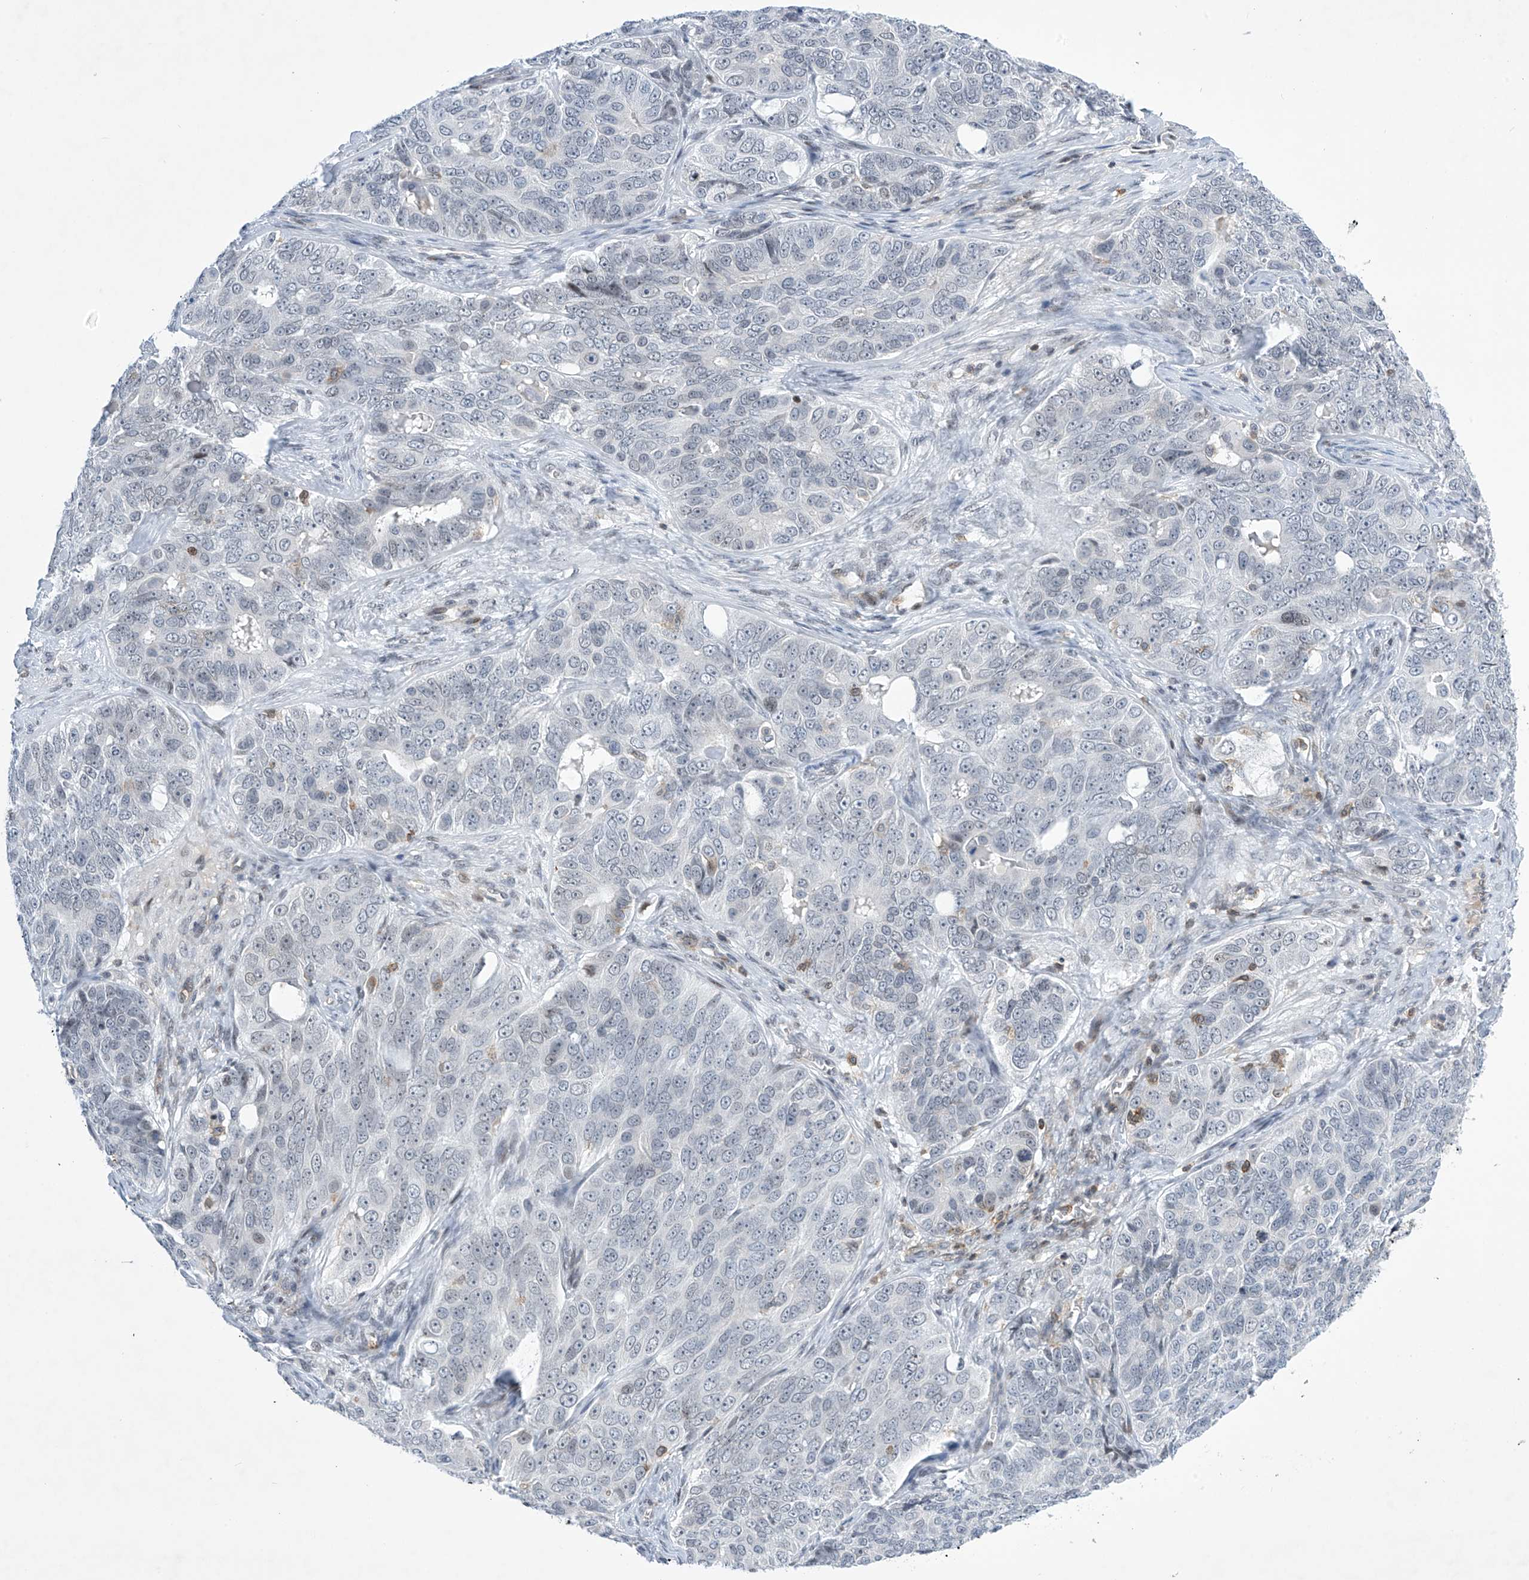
{"staining": {"intensity": "negative", "quantity": "none", "location": "none"}, "tissue": "ovarian cancer", "cell_type": "Tumor cells", "image_type": "cancer", "snomed": [{"axis": "morphology", "description": "Carcinoma, endometroid"}, {"axis": "topography", "description": "Ovary"}], "caption": "There is no significant staining in tumor cells of endometroid carcinoma (ovarian).", "gene": "MSL3", "patient": {"sex": "female", "age": 51}}